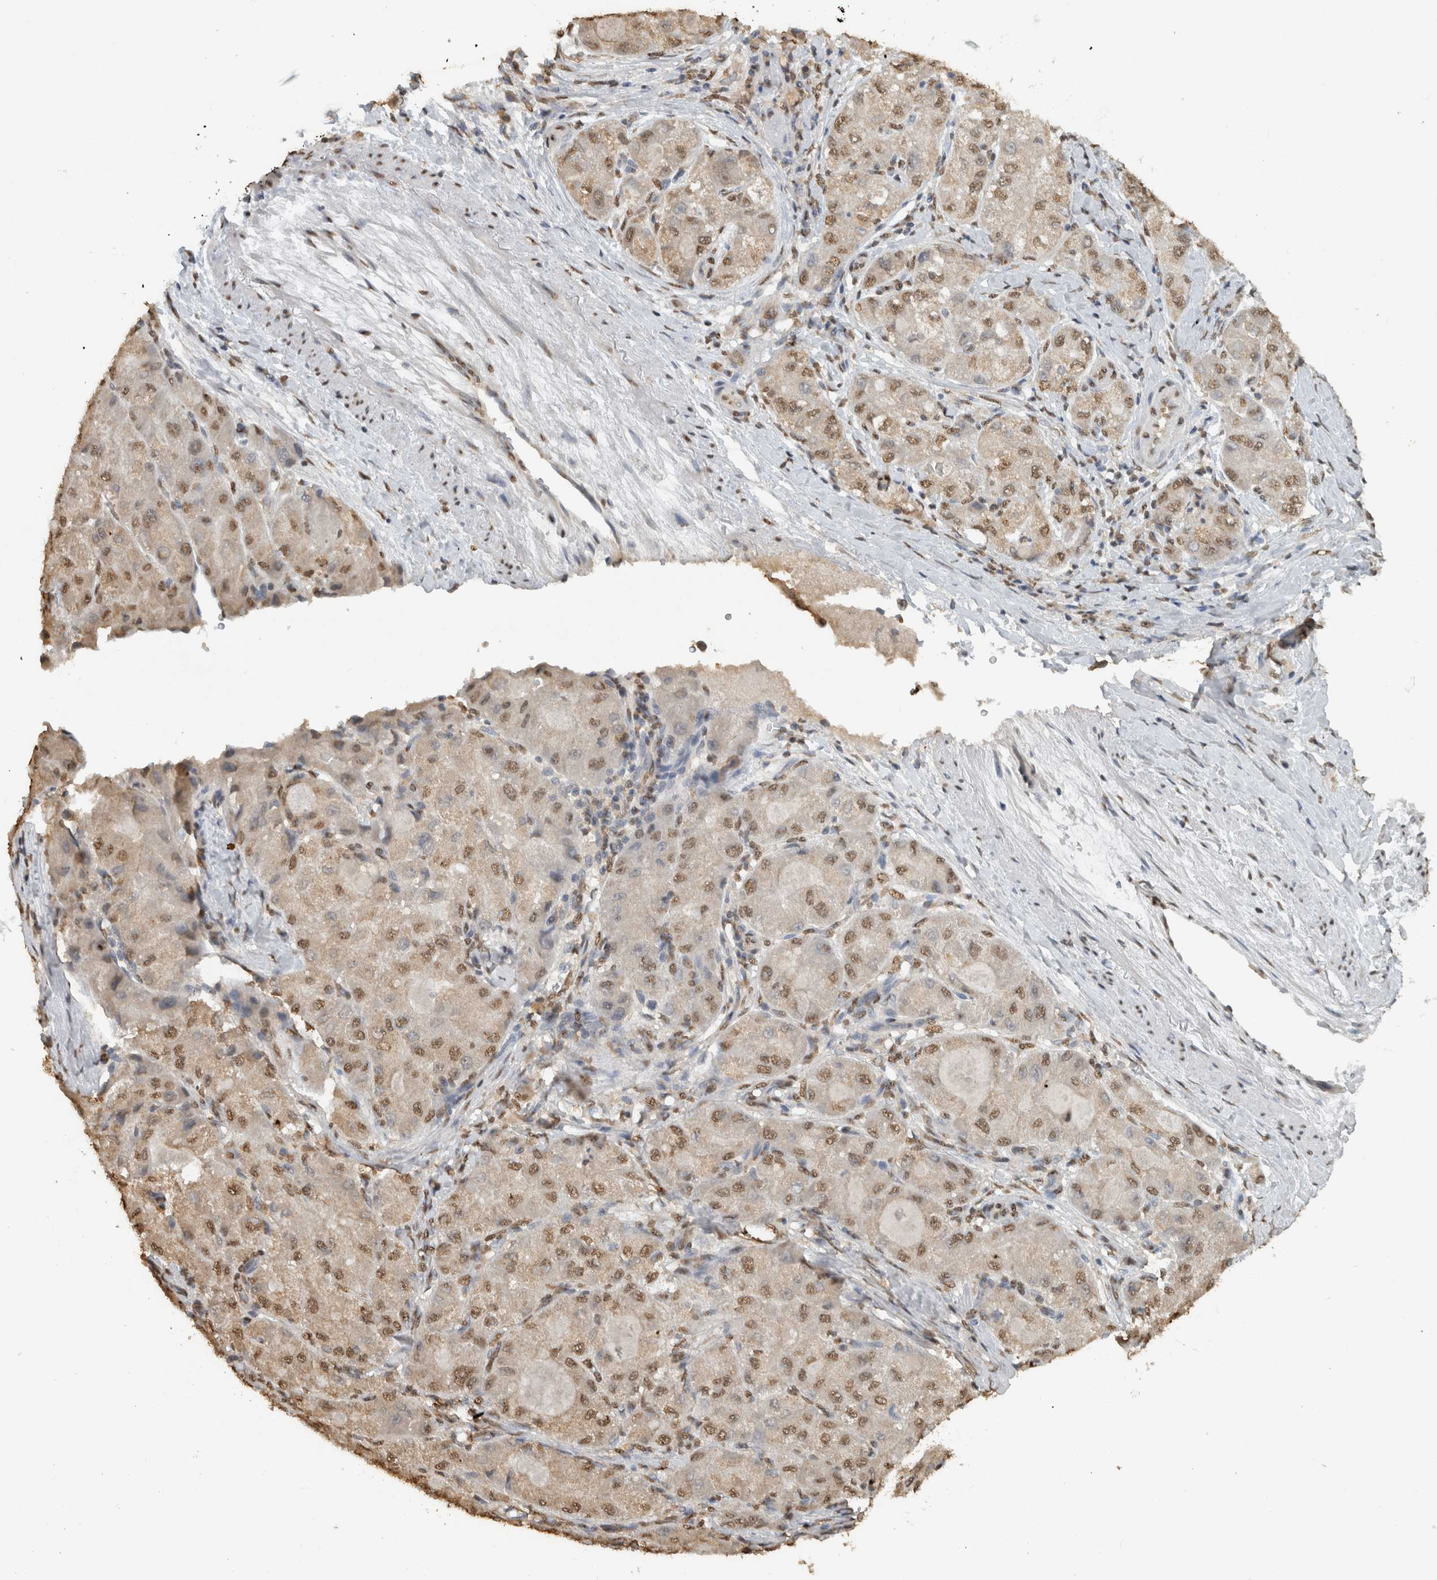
{"staining": {"intensity": "moderate", "quantity": ">75%", "location": "nuclear"}, "tissue": "liver cancer", "cell_type": "Tumor cells", "image_type": "cancer", "snomed": [{"axis": "morphology", "description": "Carcinoma, Hepatocellular, NOS"}, {"axis": "topography", "description": "Liver"}], "caption": "Human hepatocellular carcinoma (liver) stained for a protein (brown) demonstrates moderate nuclear positive staining in about >75% of tumor cells.", "gene": "HAND2", "patient": {"sex": "male", "age": 80}}